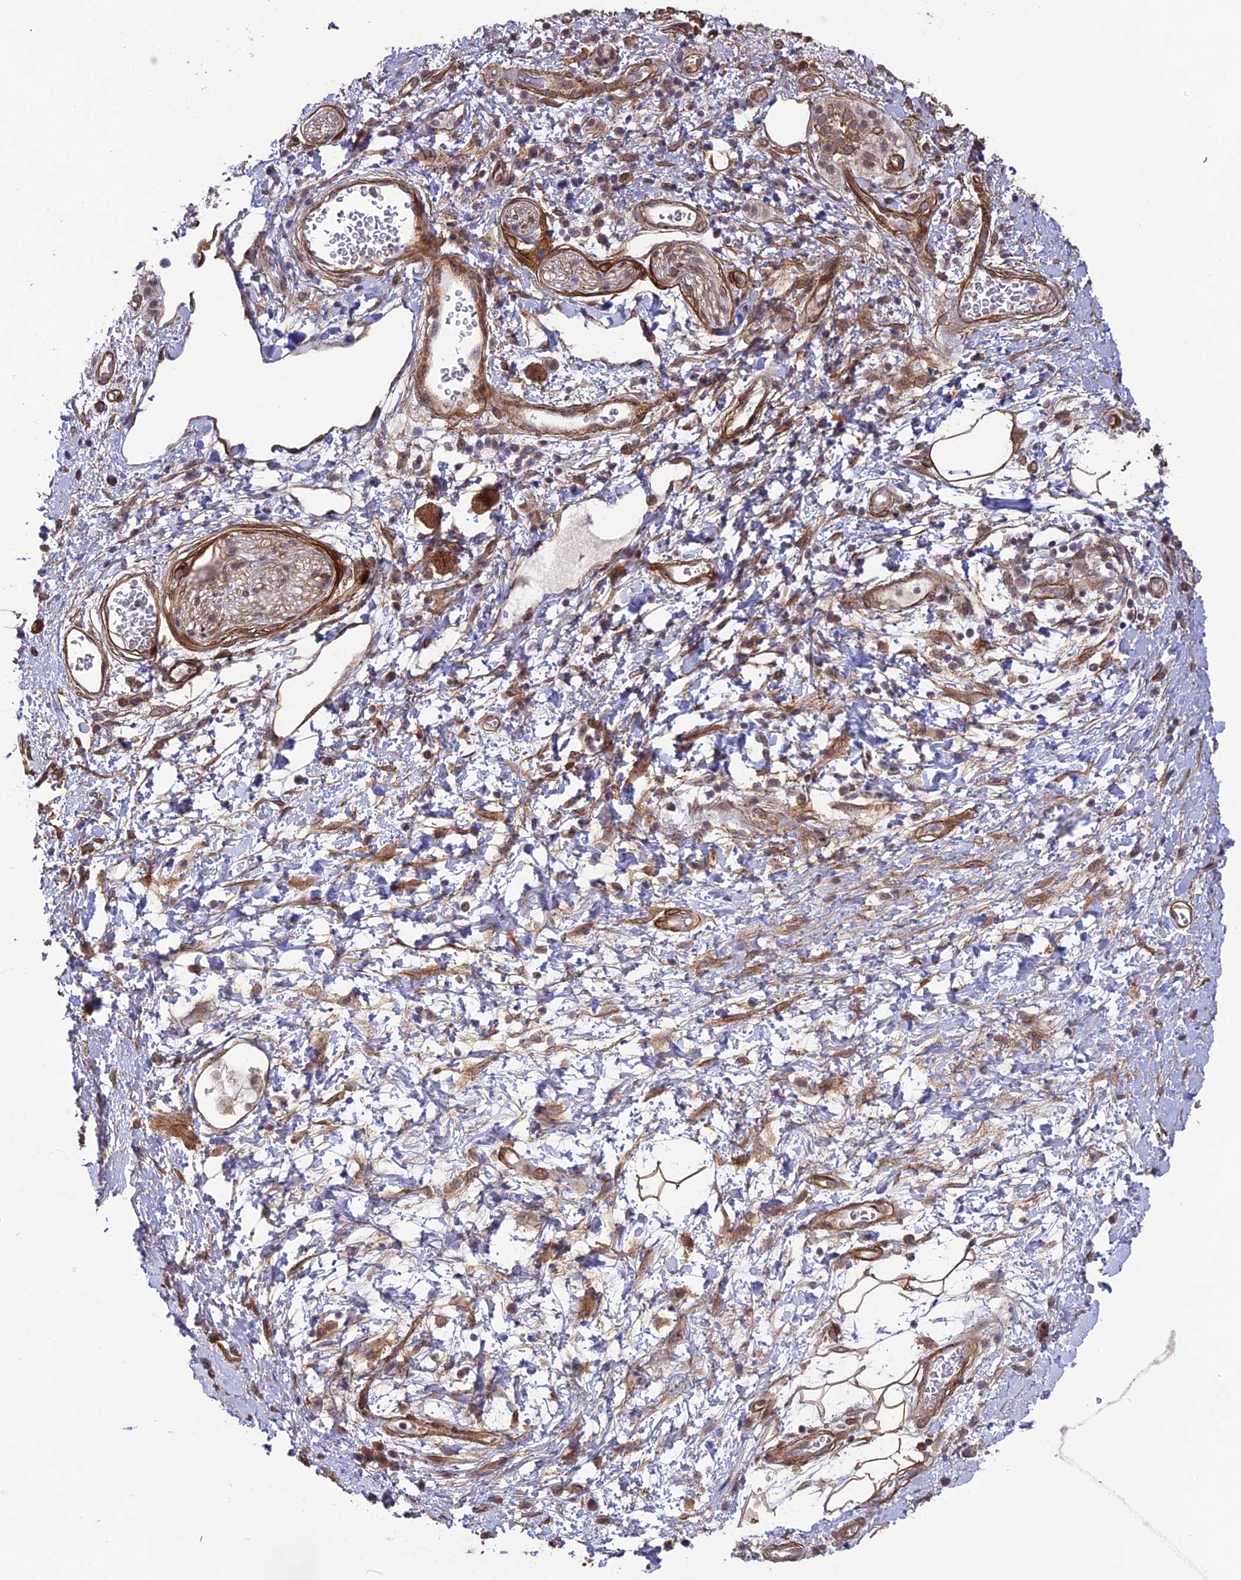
{"staining": {"intensity": "moderate", "quantity": ">75%", "location": "cytoplasmic/membranous"}, "tissue": "adipose tissue", "cell_type": "Adipocytes", "image_type": "normal", "snomed": [{"axis": "morphology", "description": "Normal tissue, NOS"}, {"axis": "morphology", "description": "Adenocarcinoma, NOS"}, {"axis": "topography", "description": "Duodenum"}, {"axis": "topography", "description": "Peripheral nerve tissue"}], "caption": "DAB immunohistochemical staining of benign human adipose tissue exhibits moderate cytoplasmic/membranous protein expression in about >75% of adipocytes.", "gene": "TNS1", "patient": {"sex": "female", "age": 60}}